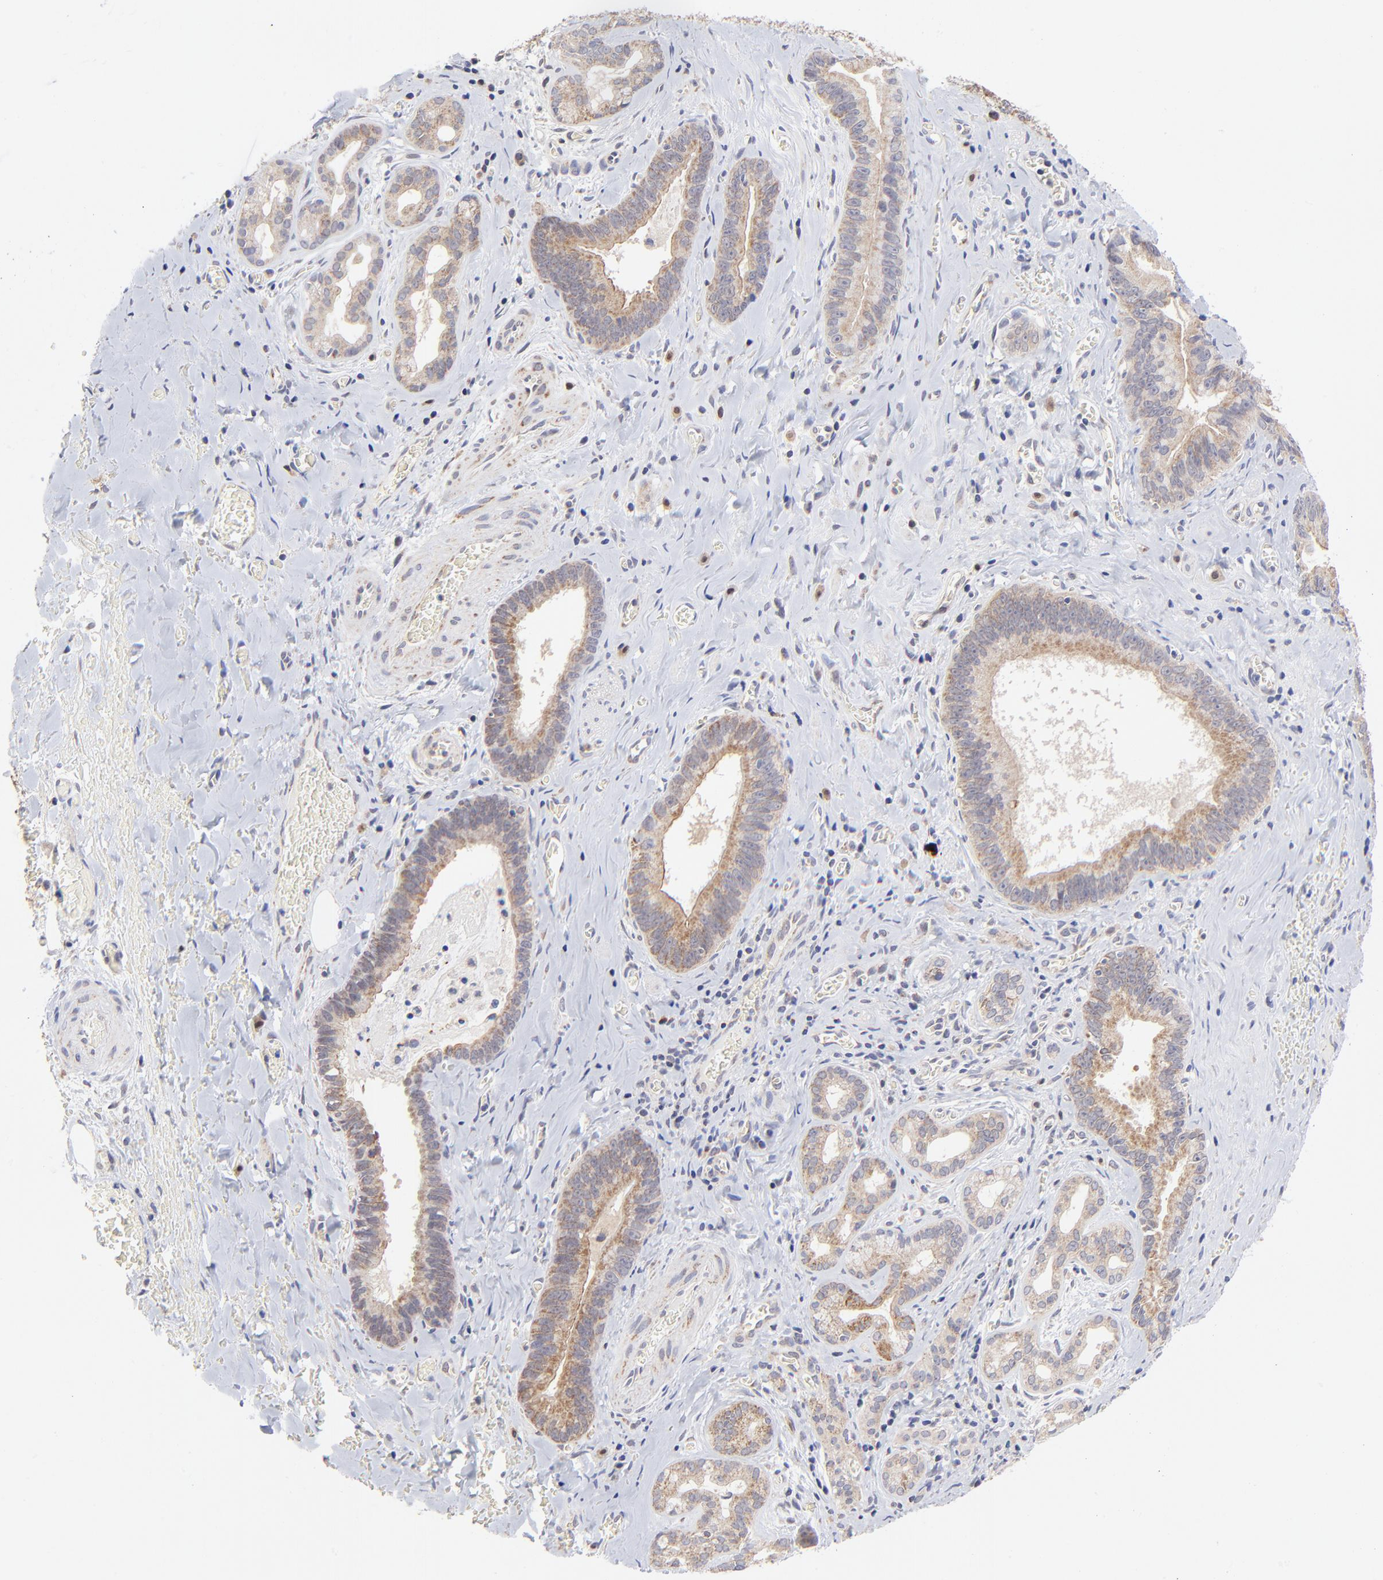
{"staining": {"intensity": "weak", "quantity": "25%-75%", "location": "cytoplasmic/membranous"}, "tissue": "liver cancer", "cell_type": "Tumor cells", "image_type": "cancer", "snomed": [{"axis": "morphology", "description": "Cholangiocarcinoma"}, {"axis": "topography", "description": "Liver"}], "caption": "There is low levels of weak cytoplasmic/membranous staining in tumor cells of cholangiocarcinoma (liver), as demonstrated by immunohistochemical staining (brown color).", "gene": "FBXL12", "patient": {"sex": "female", "age": 55}}